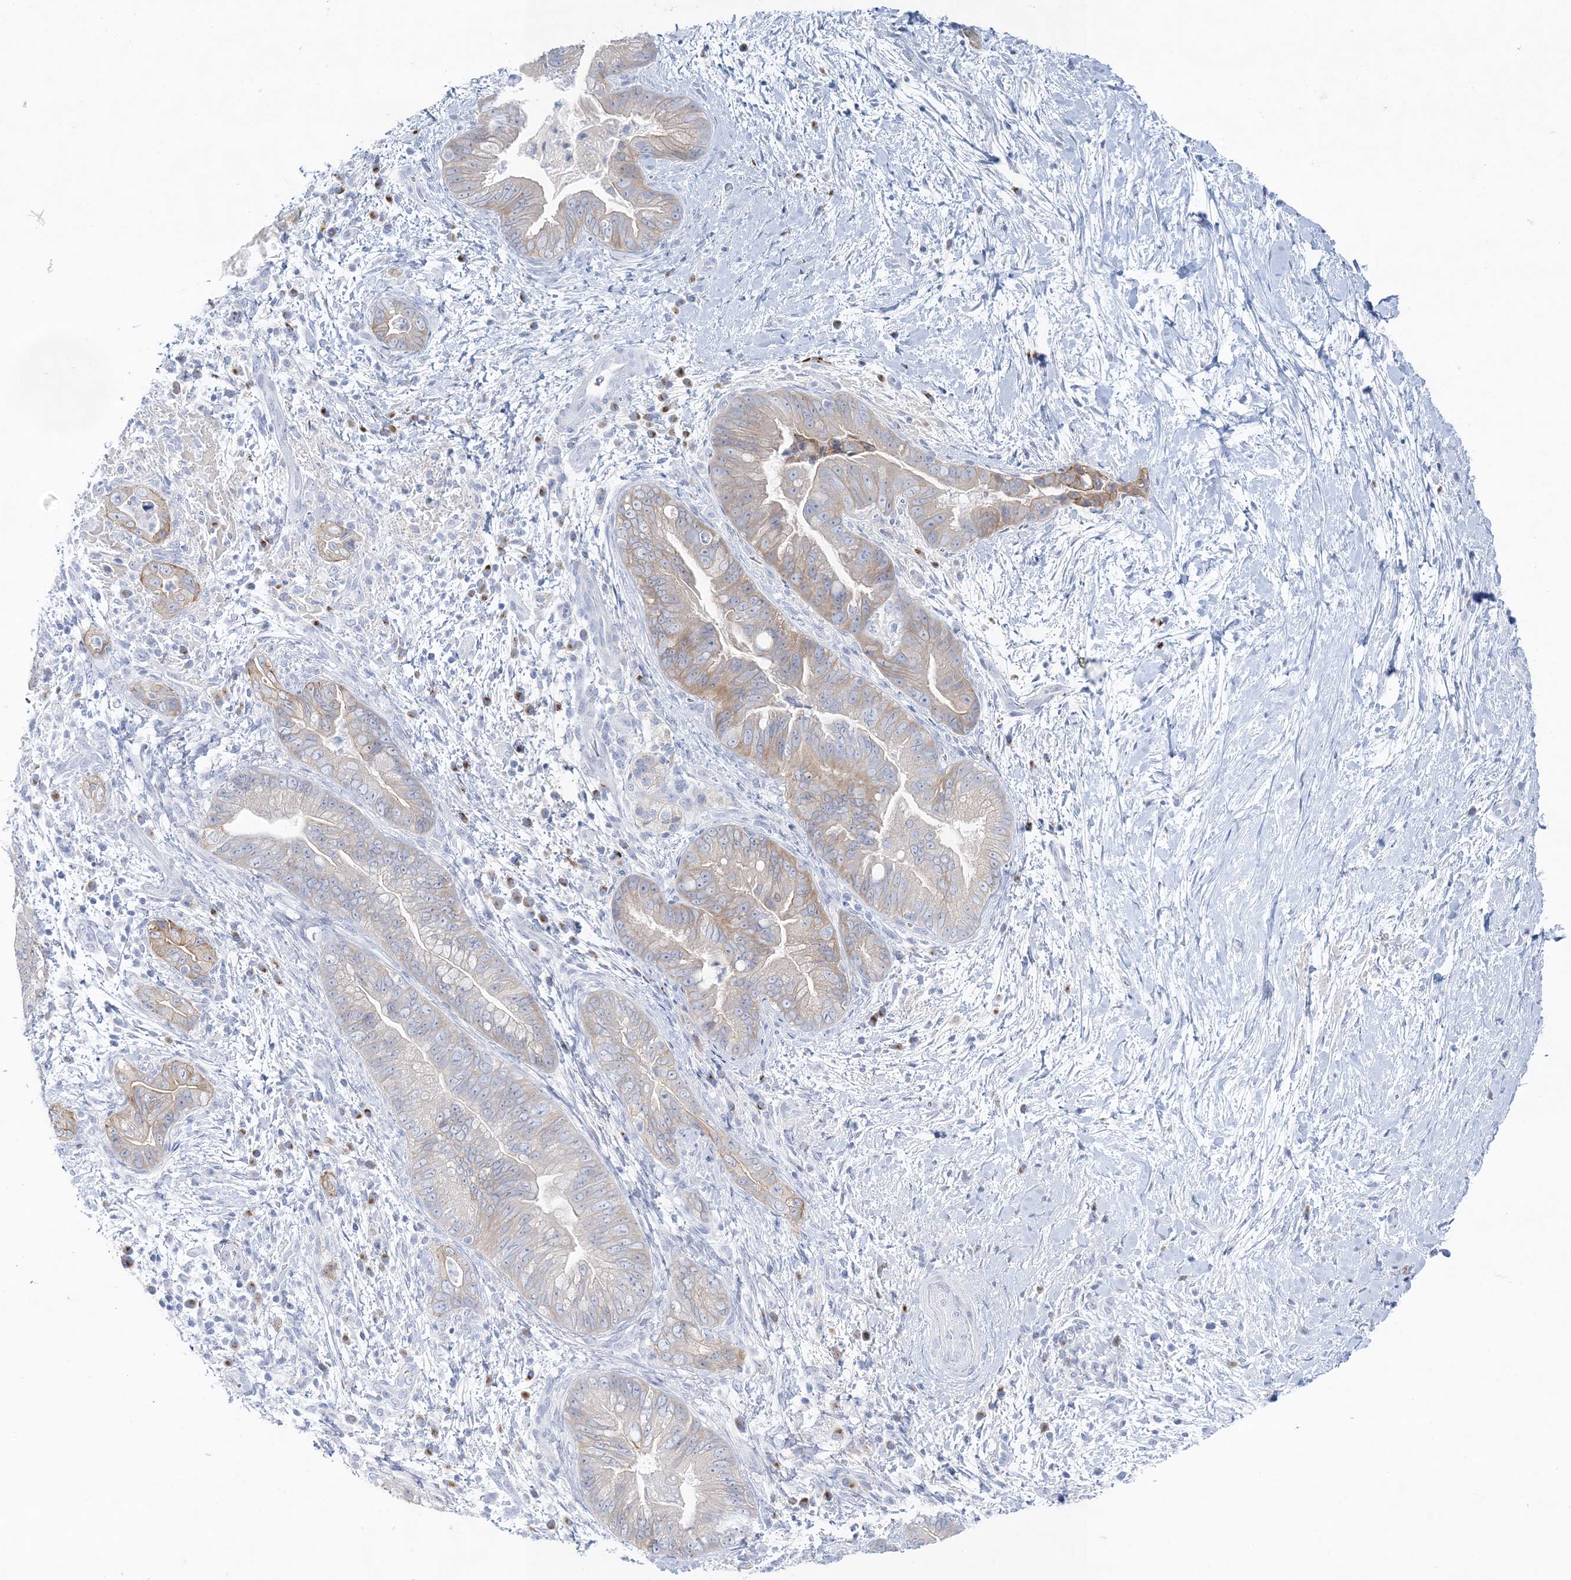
{"staining": {"intensity": "weak", "quantity": "25%-75%", "location": "cytoplasmic/membranous"}, "tissue": "pancreatic cancer", "cell_type": "Tumor cells", "image_type": "cancer", "snomed": [{"axis": "morphology", "description": "Adenocarcinoma, NOS"}, {"axis": "topography", "description": "Pancreas"}], "caption": "Adenocarcinoma (pancreatic) was stained to show a protein in brown. There is low levels of weak cytoplasmic/membranous positivity in approximately 25%-75% of tumor cells.", "gene": "SLC5A6", "patient": {"sex": "male", "age": 75}}